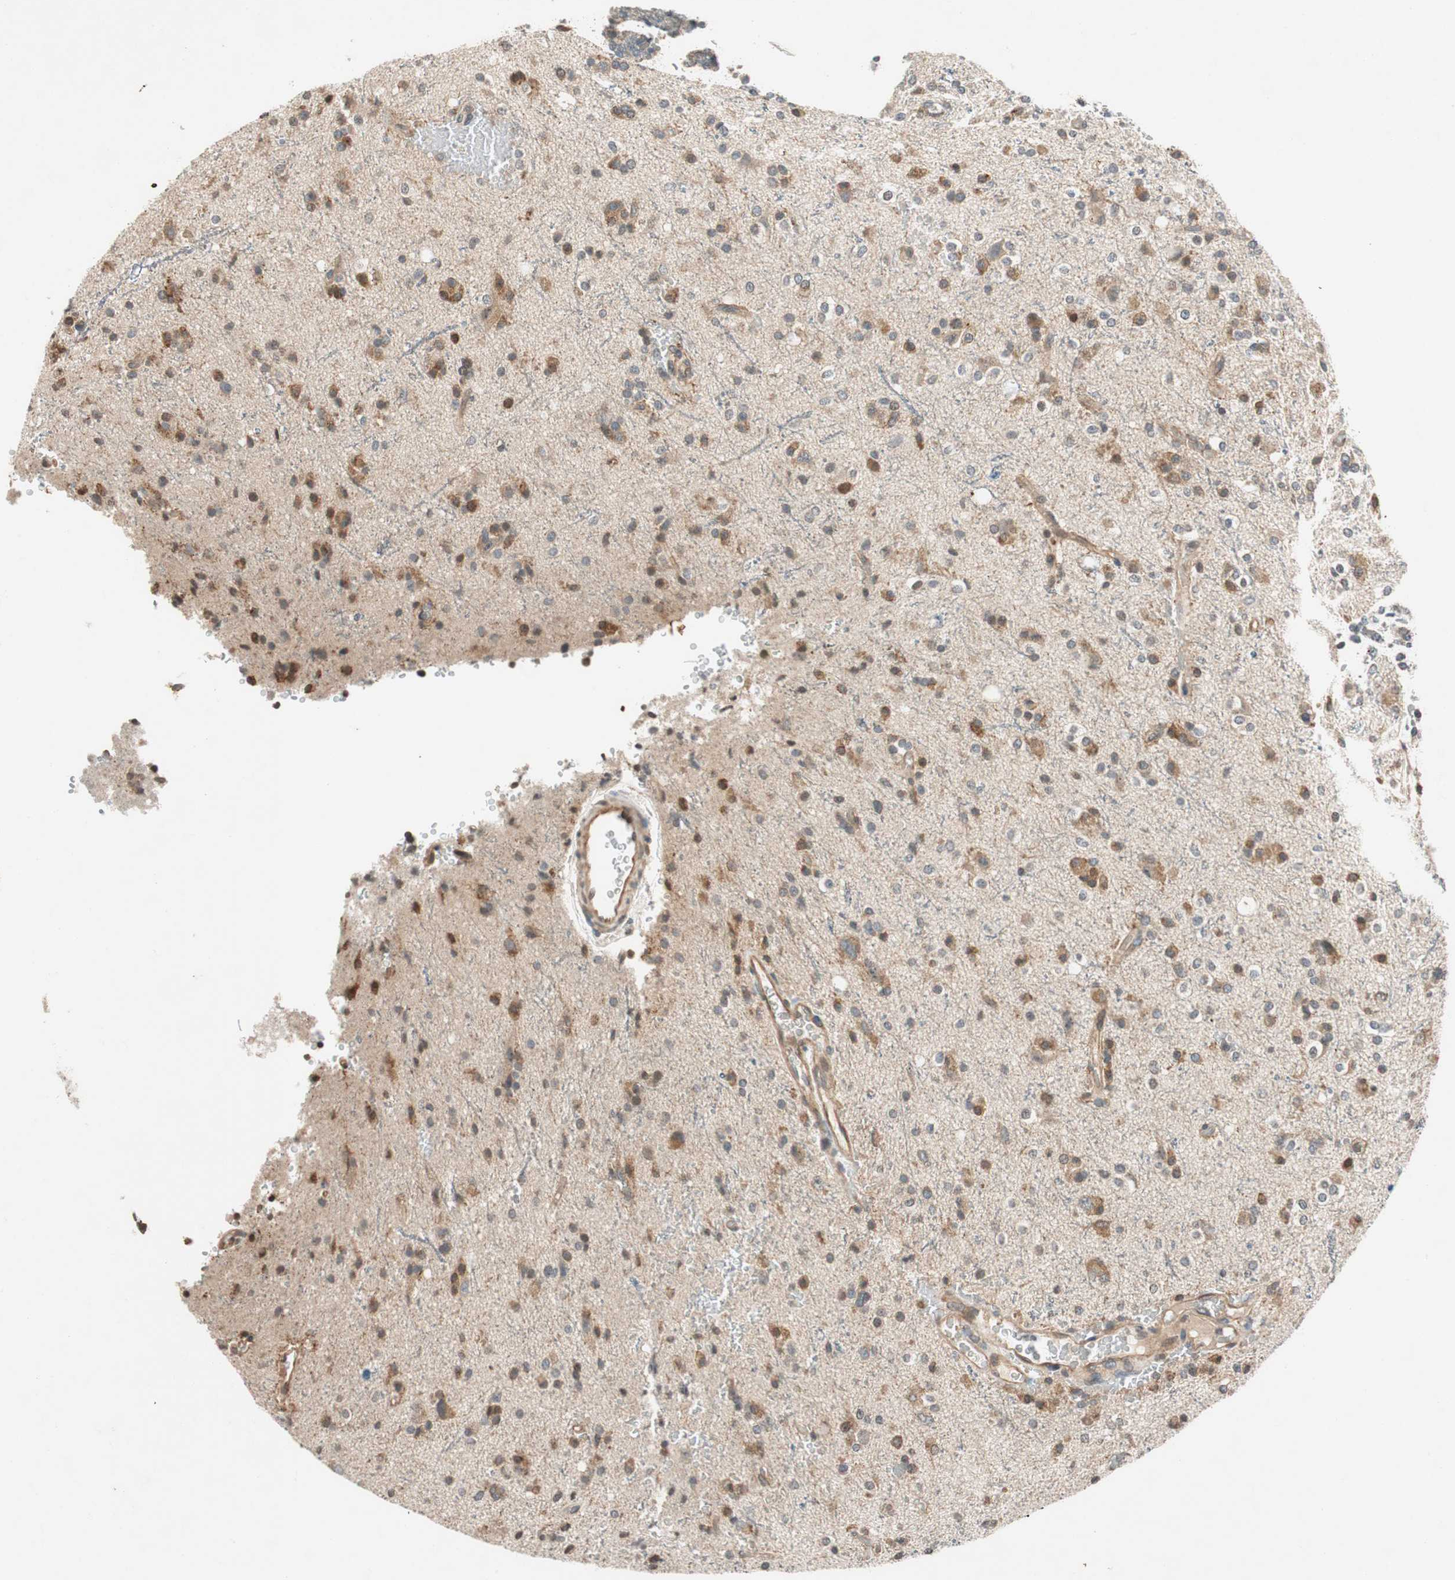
{"staining": {"intensity": "moderate", "quantity": "25%-75%", "location": "cytoplasmic/membranous"}, "tissue": "glioma", "cell_type": "Tumor cells", "image_type": "cancer", "snomed": [{"axis": "morphology", "description": "Glioma, malignant, High grade"}, {"axis": "topography", "description": "Brain"}], "caption": "A medium amount of moderate cytoplasmic/membranous positivity is present in about 25%-75% of tumor cells in malignant high-grade glioma tissue.", "gene": "GCLM", "patient": {"sex": "male", "age": 47}}